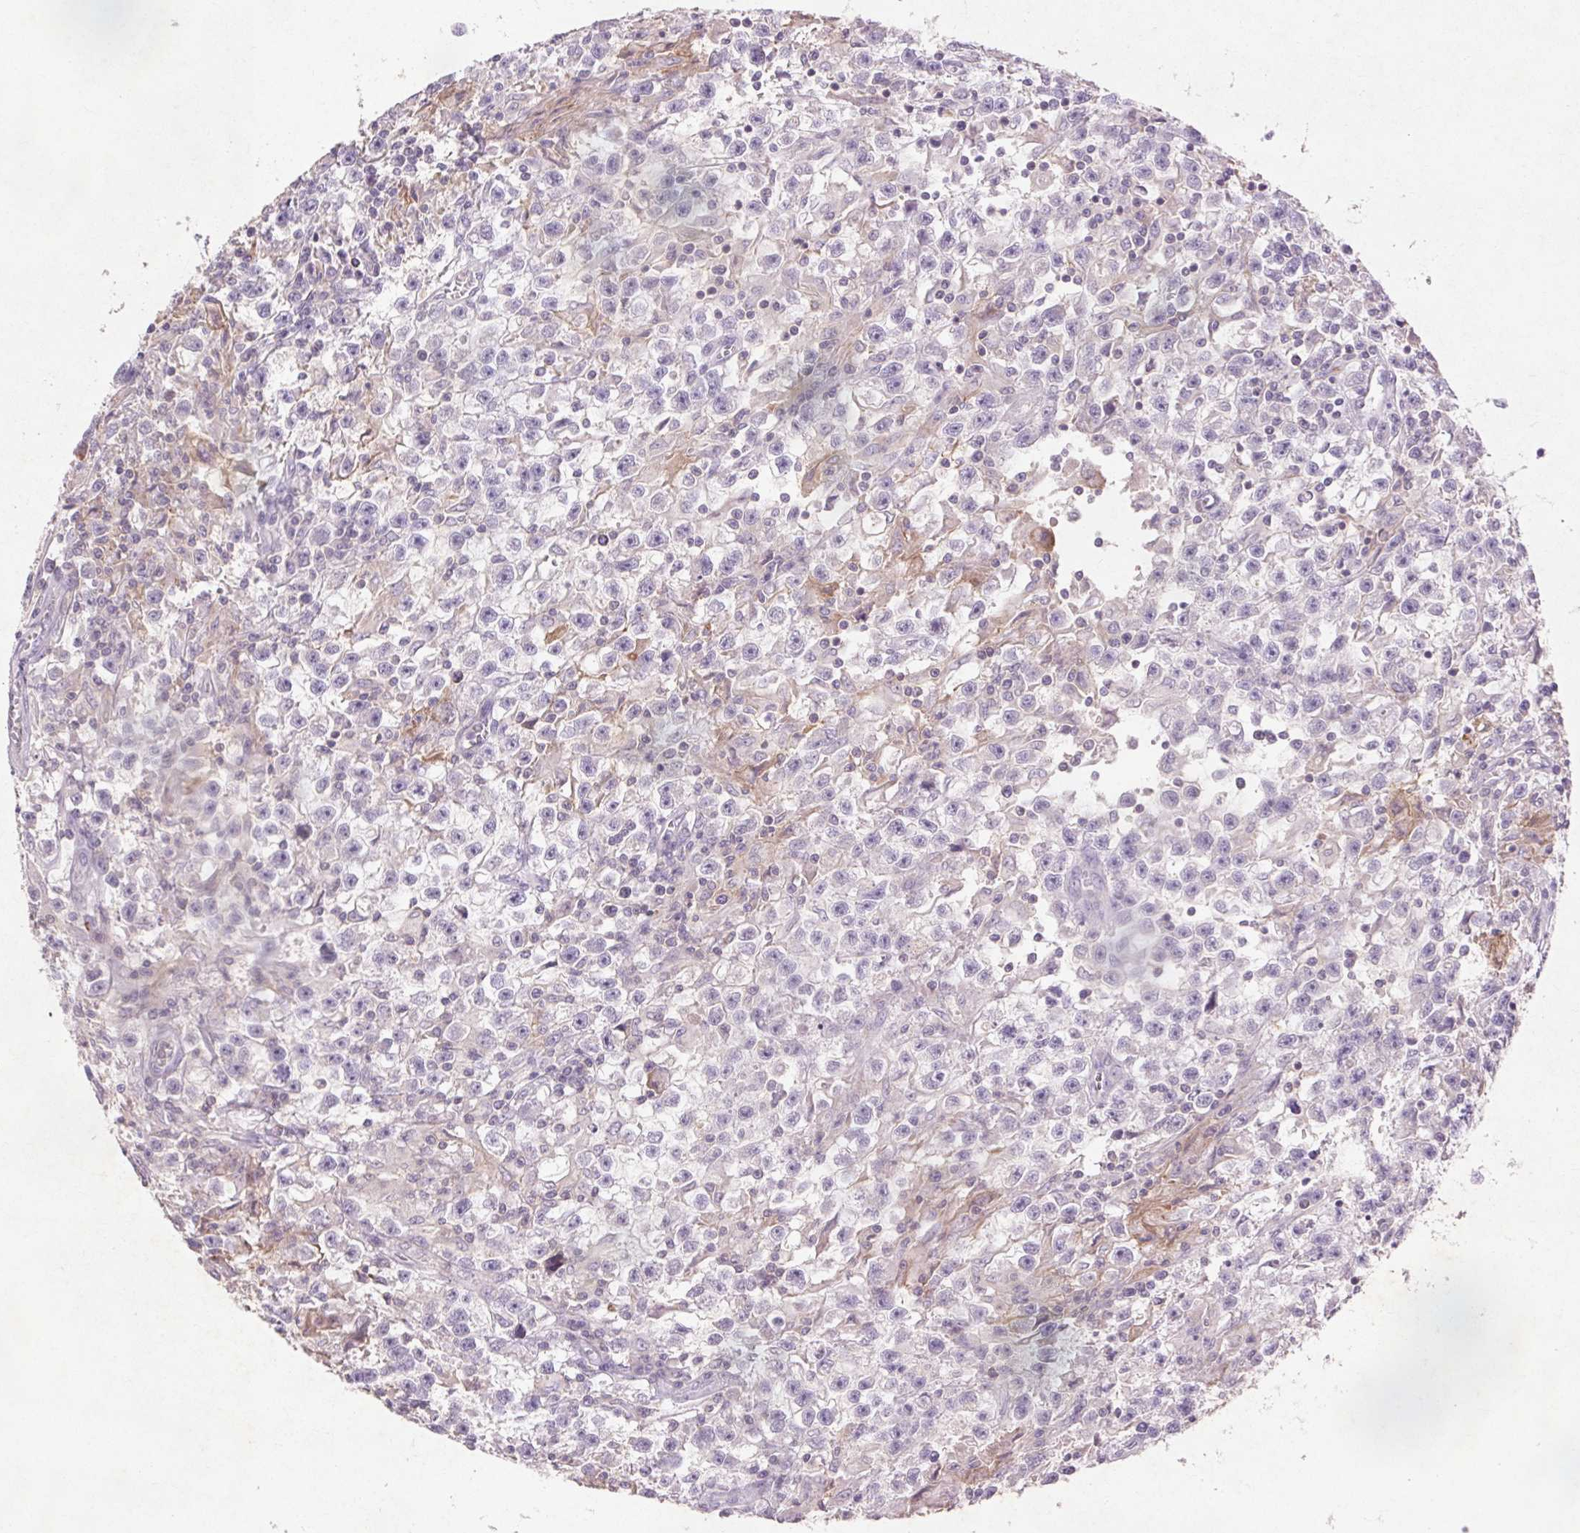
{"staining": {"intensity": "negative", "quantity": "none", "location": "none"}, "tissue": "testis cancer", "cell_type": "Tumor cells", "image_type": "cancer", "snomed": [{"axis": "morphology", "description": "Seminoma, NOS"}, {"axis": "topography", "description": "Testis"}], "caption": "Histopathology image shows no significant protein positivity in tumor cells of testis cancer. The staining is performed using DAB brown chromogen with nuclei counter-stained in using hematoxylin.", "gene": "FNDC7", "patient": {"sex": "male", "age": 31}}